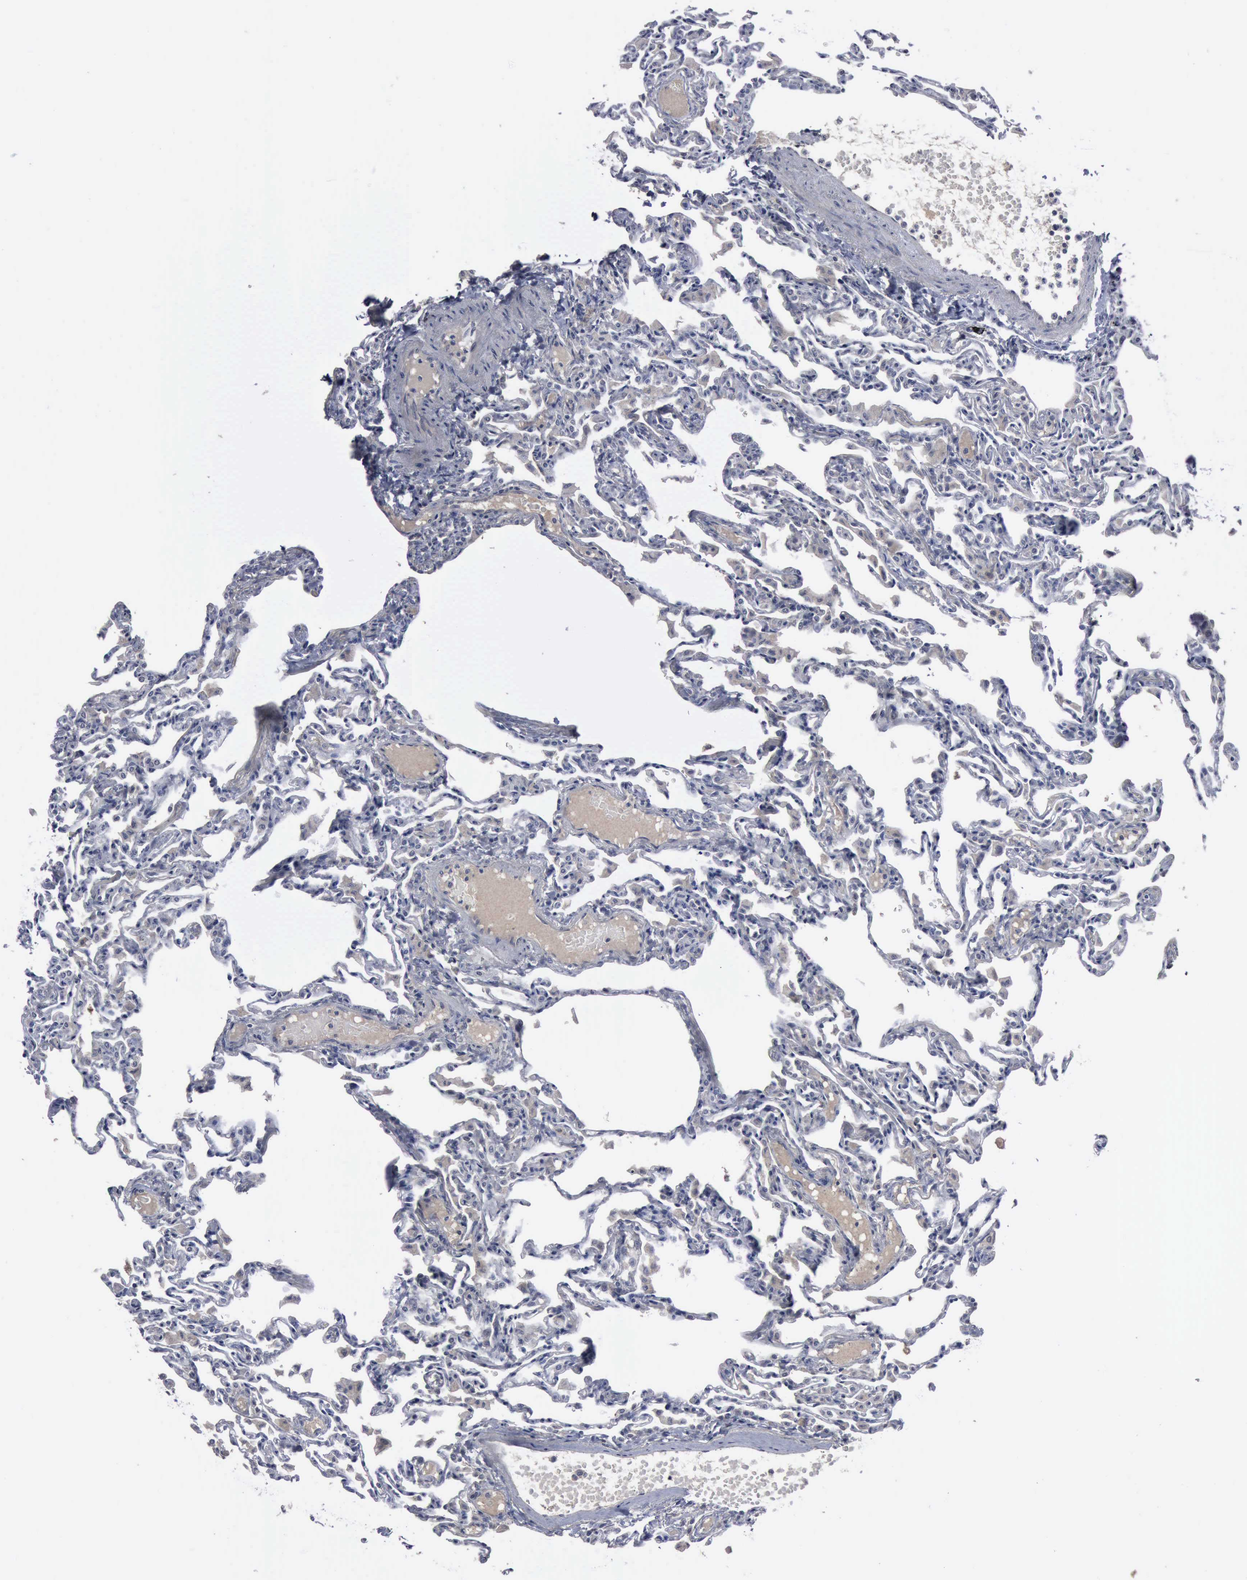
{"staining": {"intensity": "negative", "quantity": "none", "location": "none"}, "tissue": "lung", "cell_type": "Alveolar cells", "image_type": "normal", "snomed": [{"axis": "morphology", "description": "Normal tissue, NOS"}, {"axis": "topography", "description": "Lung"}], "caption": "IHC micrograph of unremarkable lung: human lung stained with DAB demonstrates no significant protein expression in alveolar cells. (Brightfield microscopy of DAB immunohistochemistry at high magnification).", "gene": "MYO18B", "patient": {"sex": "female", "age": 49}}